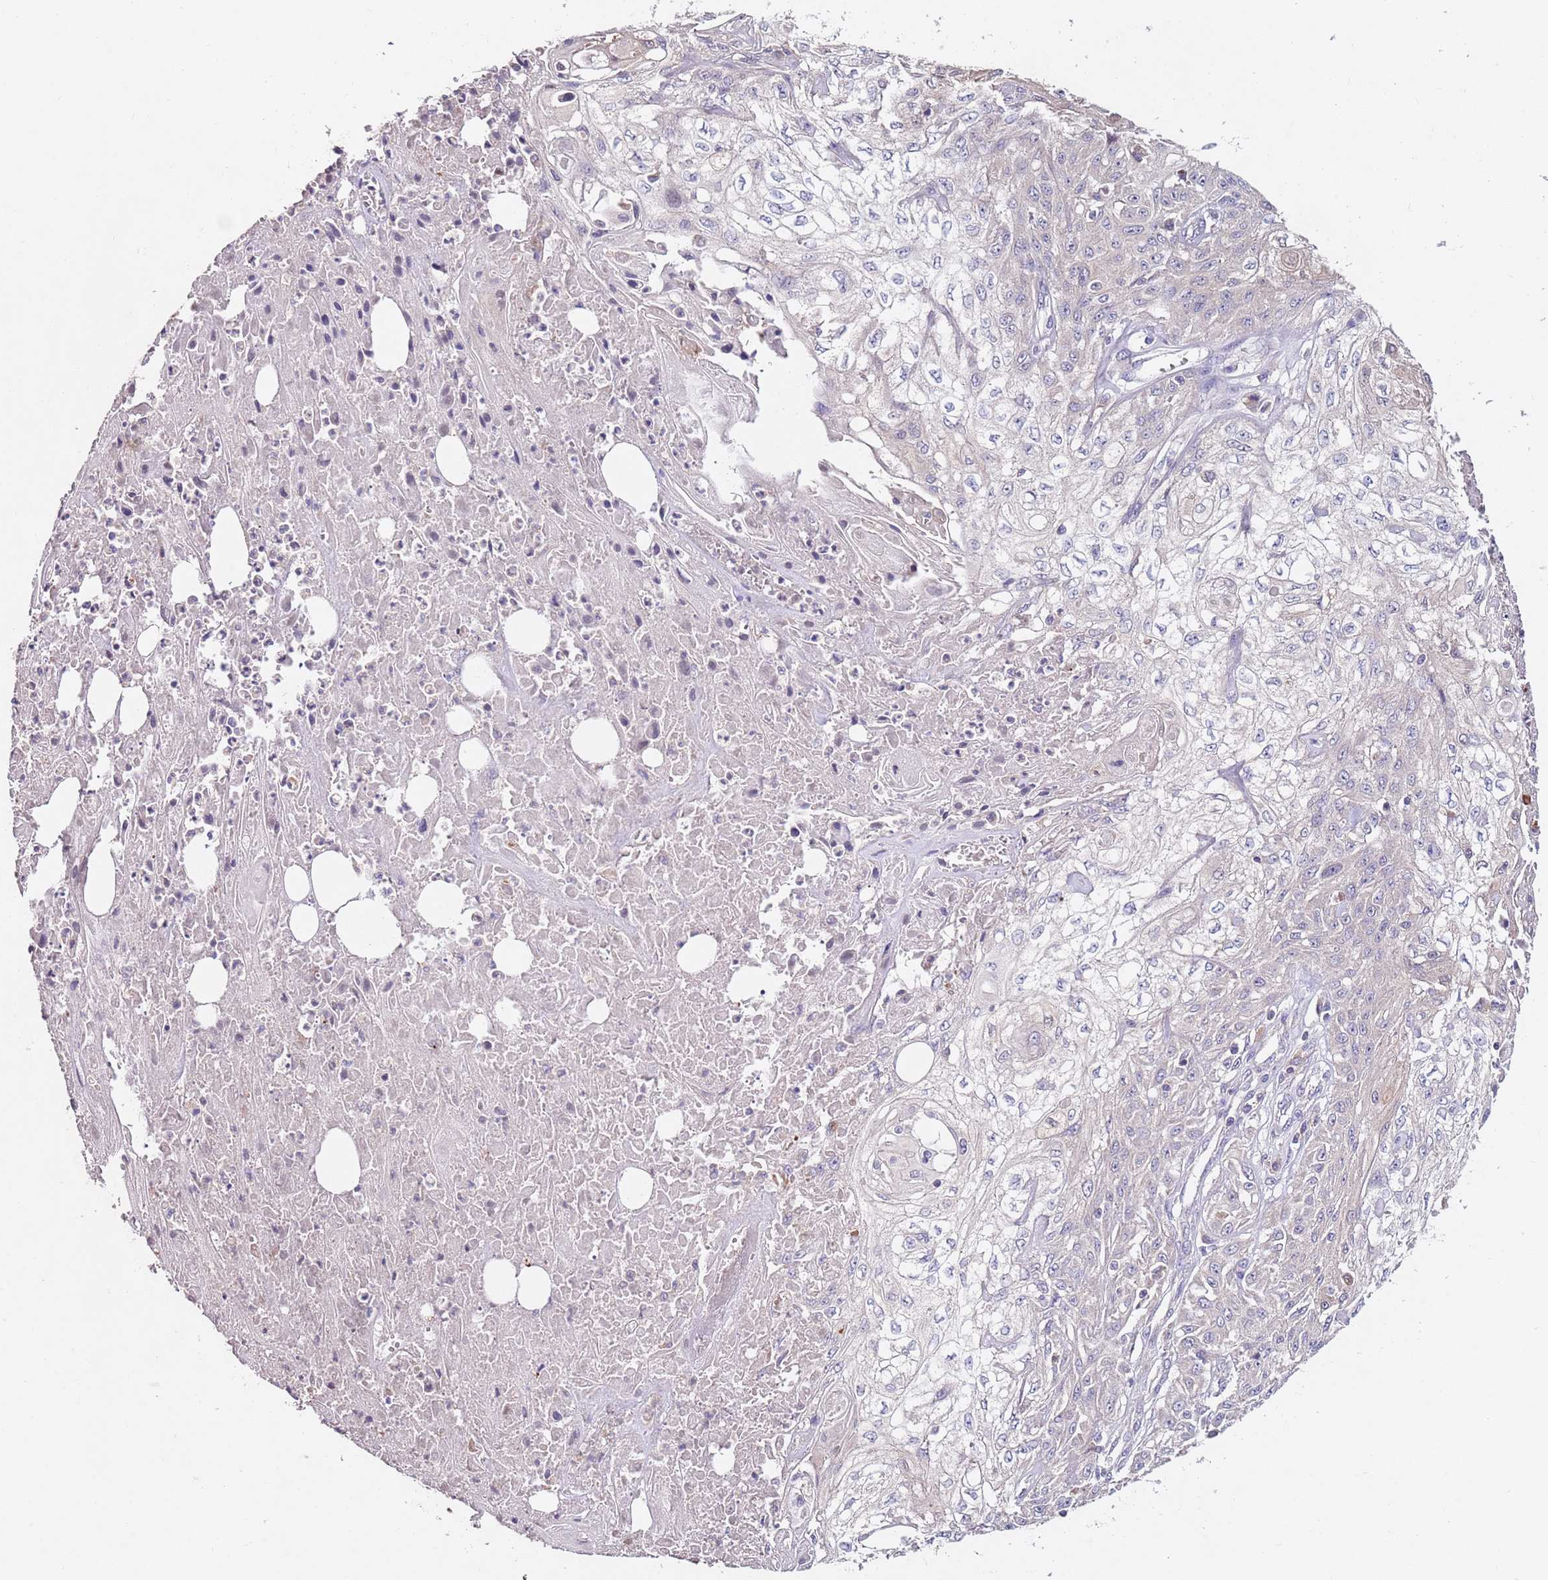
{"staining": {"intensity": "negative", "quantity": "none", "location": "none"}, "tissue": "skin cancer", "cell_type": "Tumor cells", "image_type": "cancer", "snomed": [{"axis": "morphology", "description": "Squamous cell carcinoma, NOS"}, {"axis": "morphology", "description": "Squamous cell carcinoma, metastatic, NOS"}, {"axis": "topography", "description": "Skin"}, {"axis": "topography", "description": "Lymph node"}], "caption": "This is a histopathology image of immunohistochemistry staining of skin cancer, which shows no expression in tumor cells.", "gene": "NRDE2", "patient": {"sex": "male", "age": 75}}